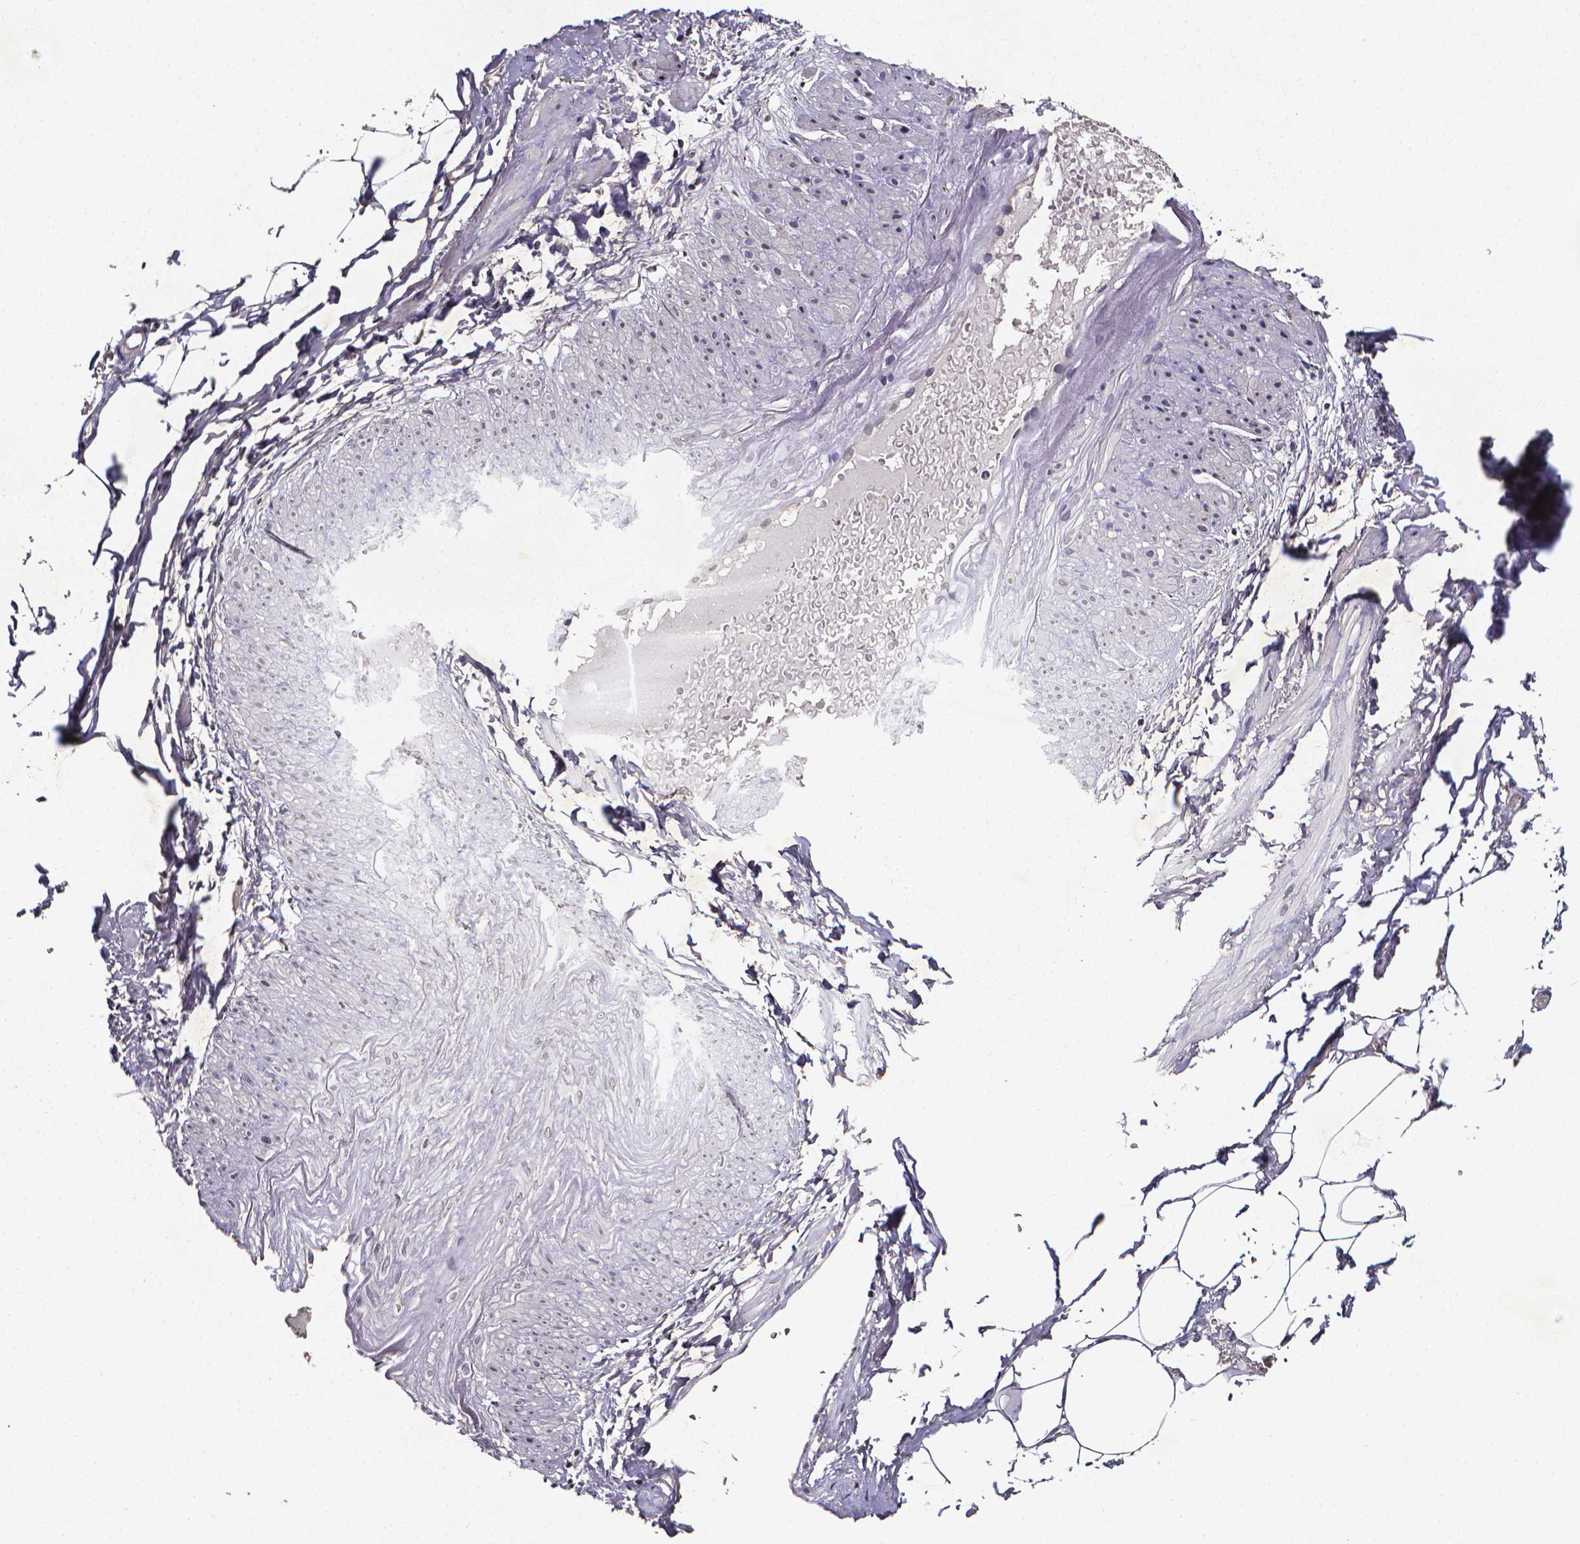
{"staining": {"intensity": "negative", "quantity": "none", "location": "none"}, "tissue": "adipose tissue", "cell_type": "Adipocytes", "image_type": "normal", "snomed": [{"axis": "morphology", "description": "Normal tissue, NOS"}, {"axis": "topography", "description": "Prostate"}, {"axis": "topography", "description": "Peripheral nerve tissue"}], "caption": "Adipocytes show no significant positivity in normal adipose tissue. (DAB (3,3'-diaminobenzidine) IHC visualized using brightfield microscopy, high magnification).", "gene": "TP73", "patient": {"sex": "male", "age": 55}}